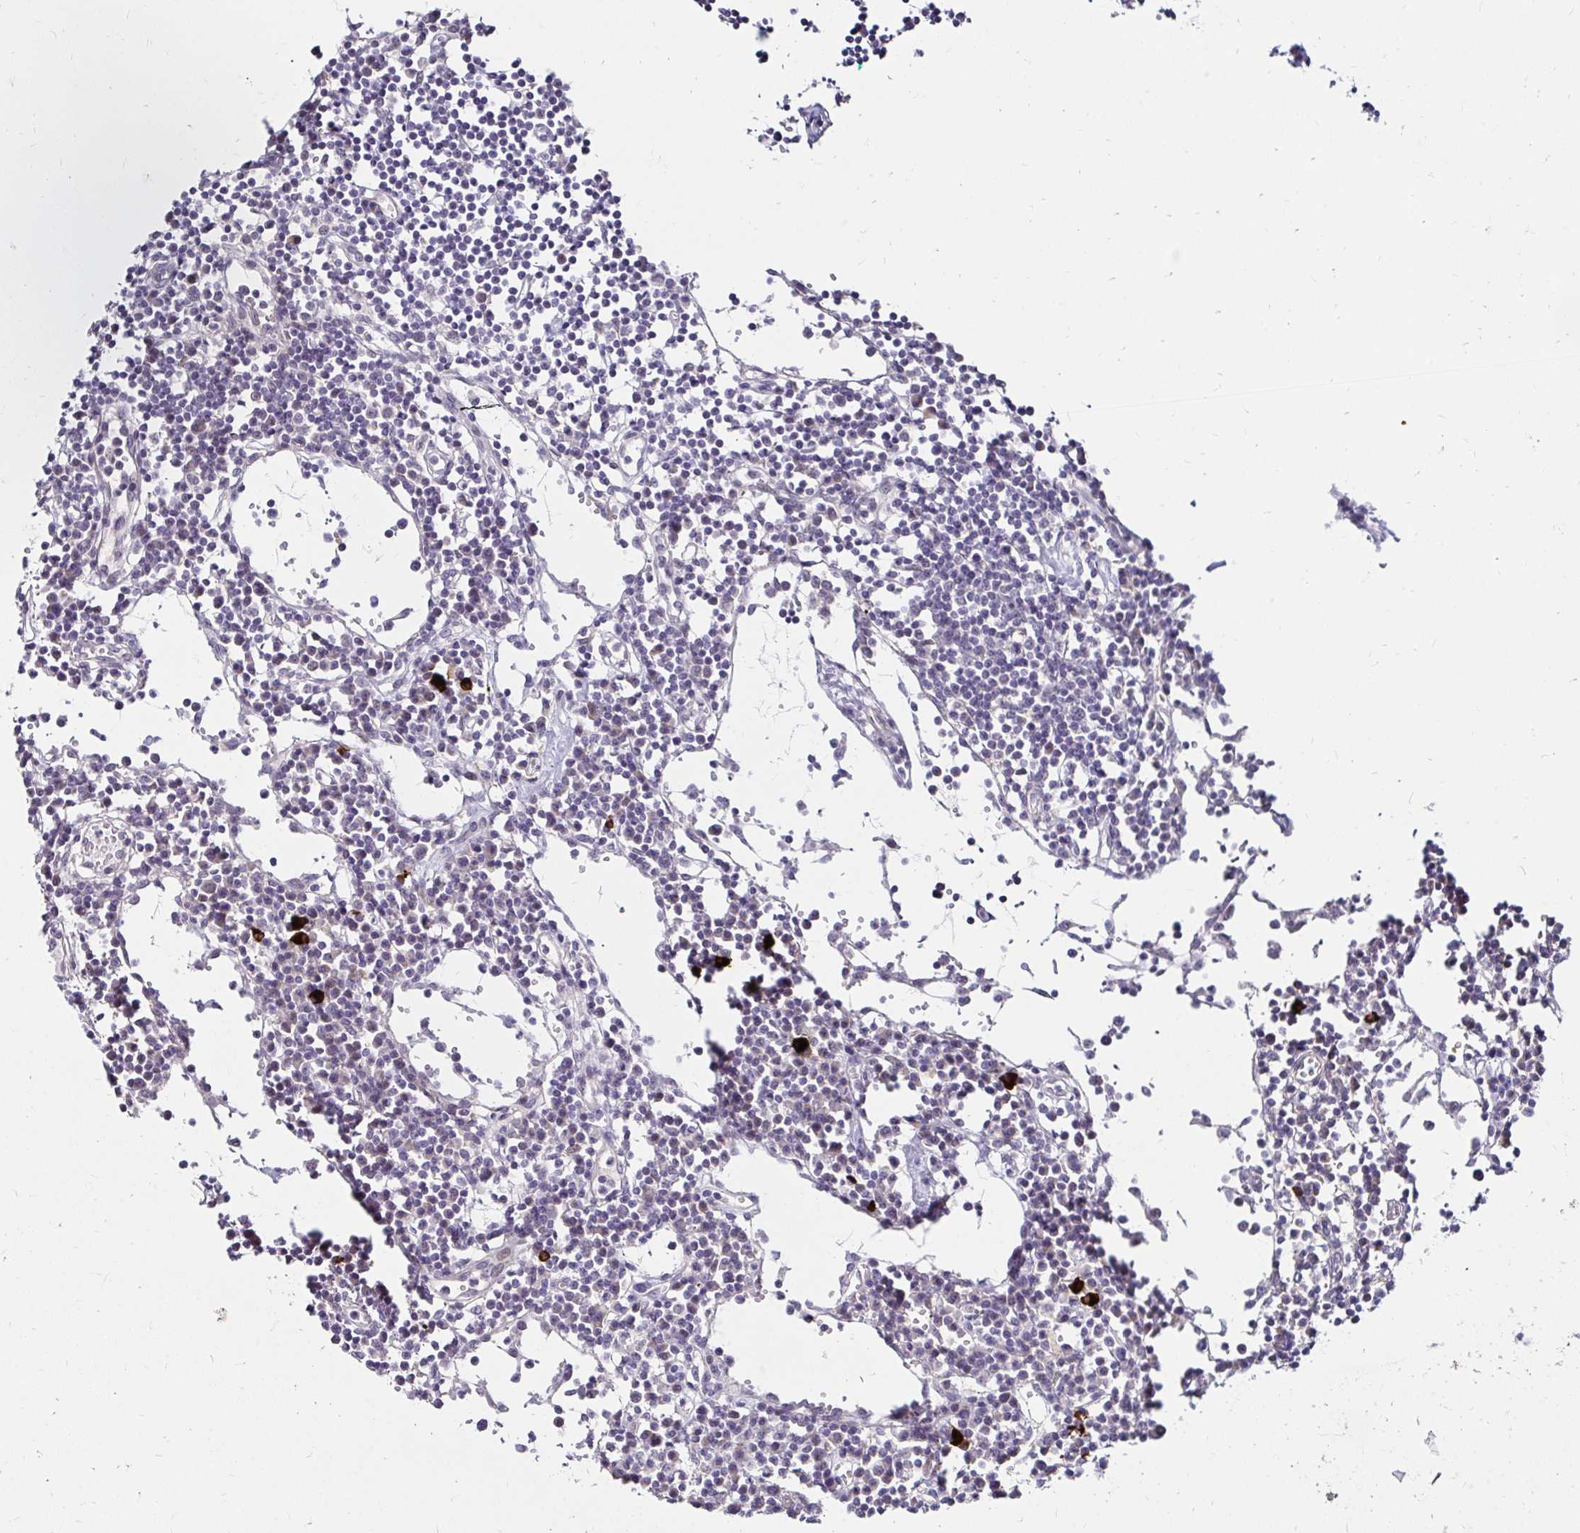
{"staining": {"intensity": "negative", "quantity": "none", "location": "none"}, "tissue": "lymph node", "cell_type": "Germinal center cells", "image_type": "normal", "snomed": [{"axis": "morphology", "description": "Normal tissue, NOS"}, {"axis": "topography", "description": "Lymph node"}], "caption": "Immunohistochemistry photomicrograph of benign lymph node: lymph node stained with DAB (3,3'-diaminobenzidine) exhibits no significant protein positivity in germinal center cells. The staining was performed using DAB (3,3'-diaminobenzidine) to visualize the protein expression in brown, while the nuclei were stained in blue with hematoxylin (Magnification: 20x).", "gene": "GUCY1A1", "patient": {"sex": "female", "age": 78}}